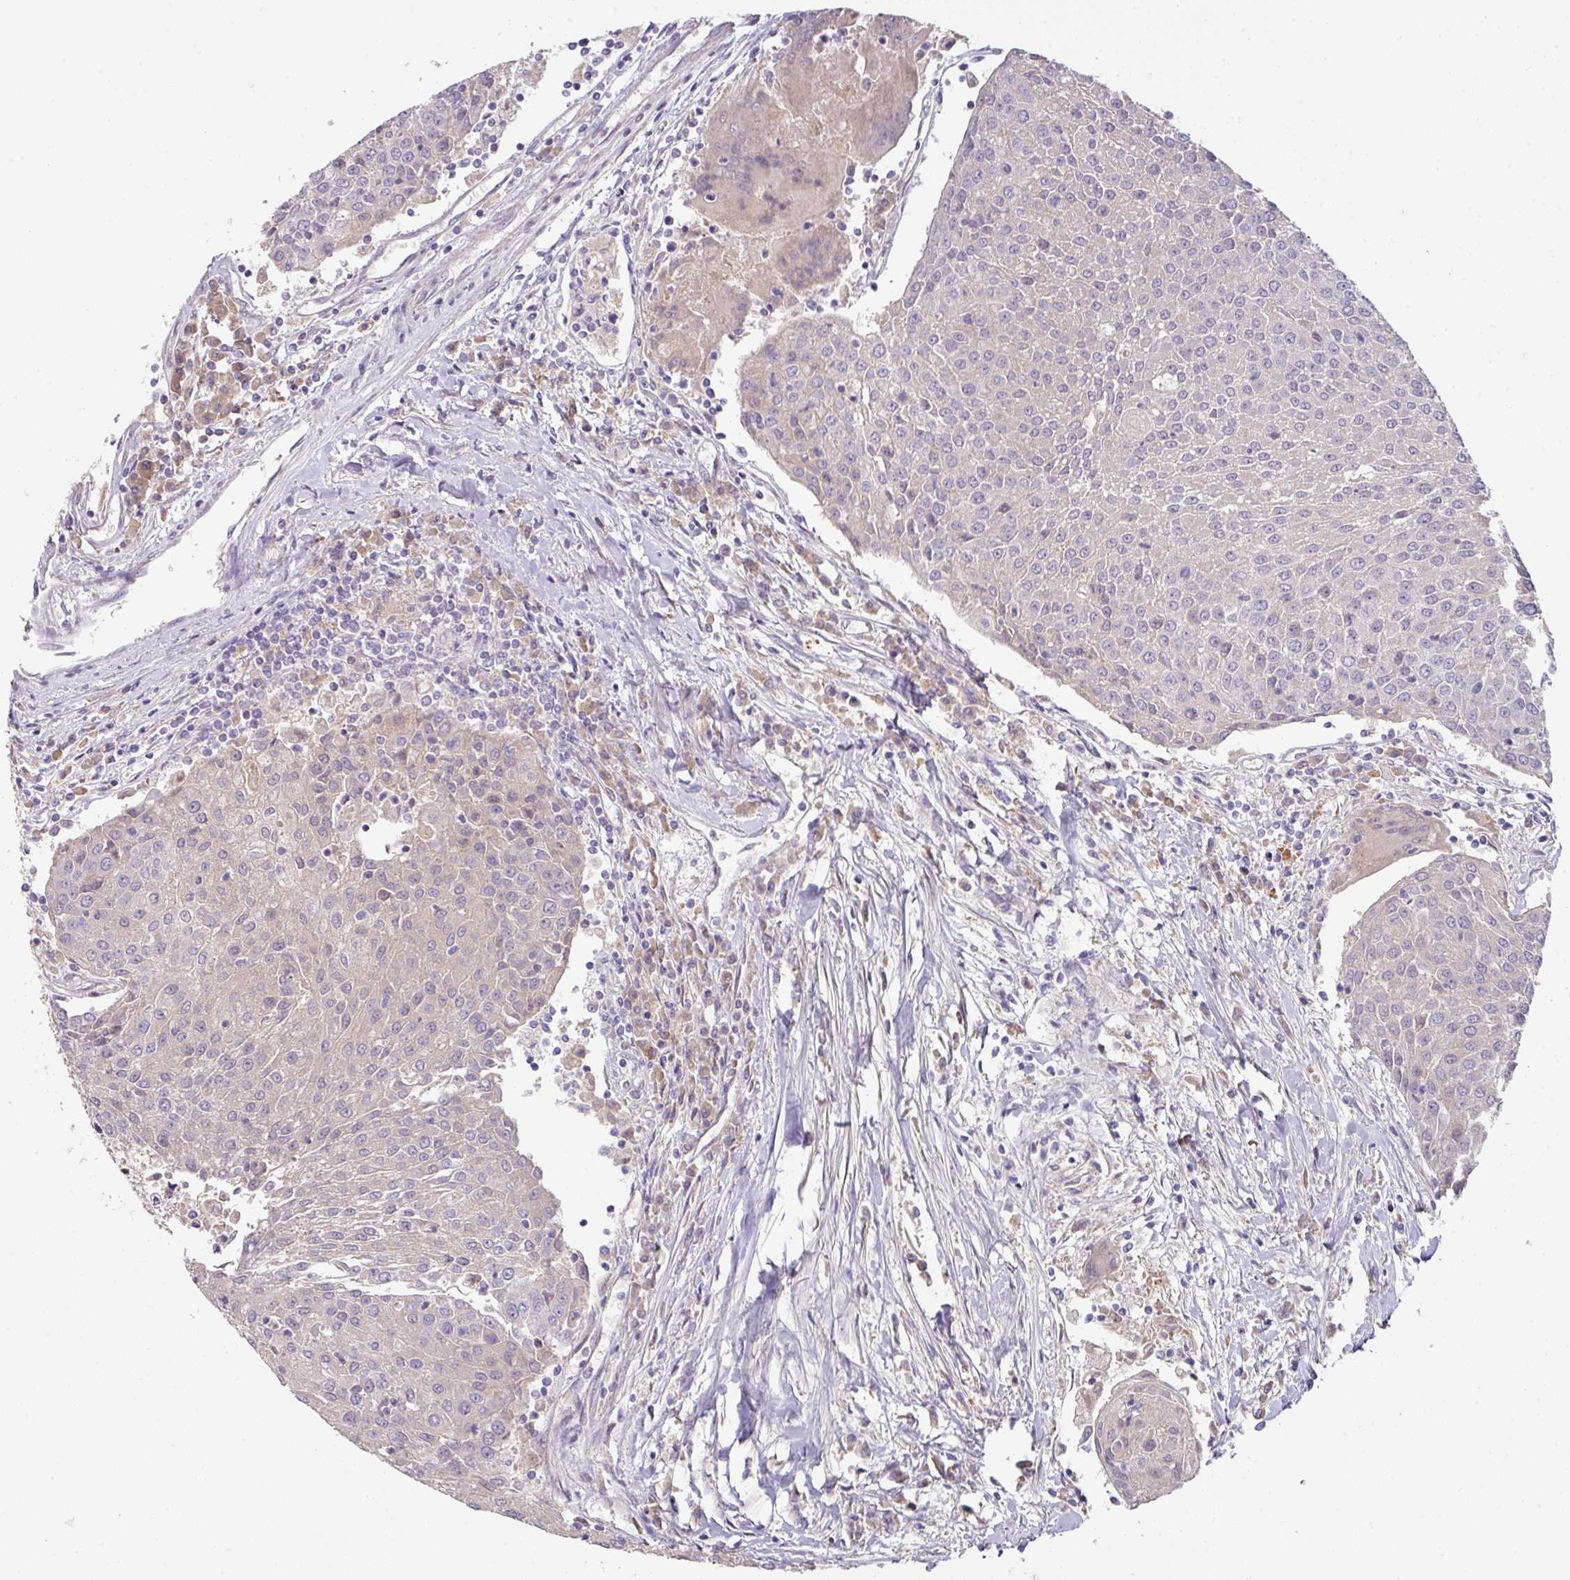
{"staining": {"intensity": "negative", "quantity": "none", "location": "none"}, "tissue": "urothelial cancer", "cell_type": "Tumor cells", "image_type": "cancer", "snomed": [{"axis": "morphology", "description": "Urothelial carcinoma, High grade"}, {"axis": "topography", "description": "Urinary bladder"}], "caption": "This micrograph is of urothelial cancer stained with immunohistochemistry to label a protein in brown with the nuclei are counter-stained blue. There is no staining in tumor cells.", "gene": "ZNF266", "patient": {"sex": "female", "age": 85}}